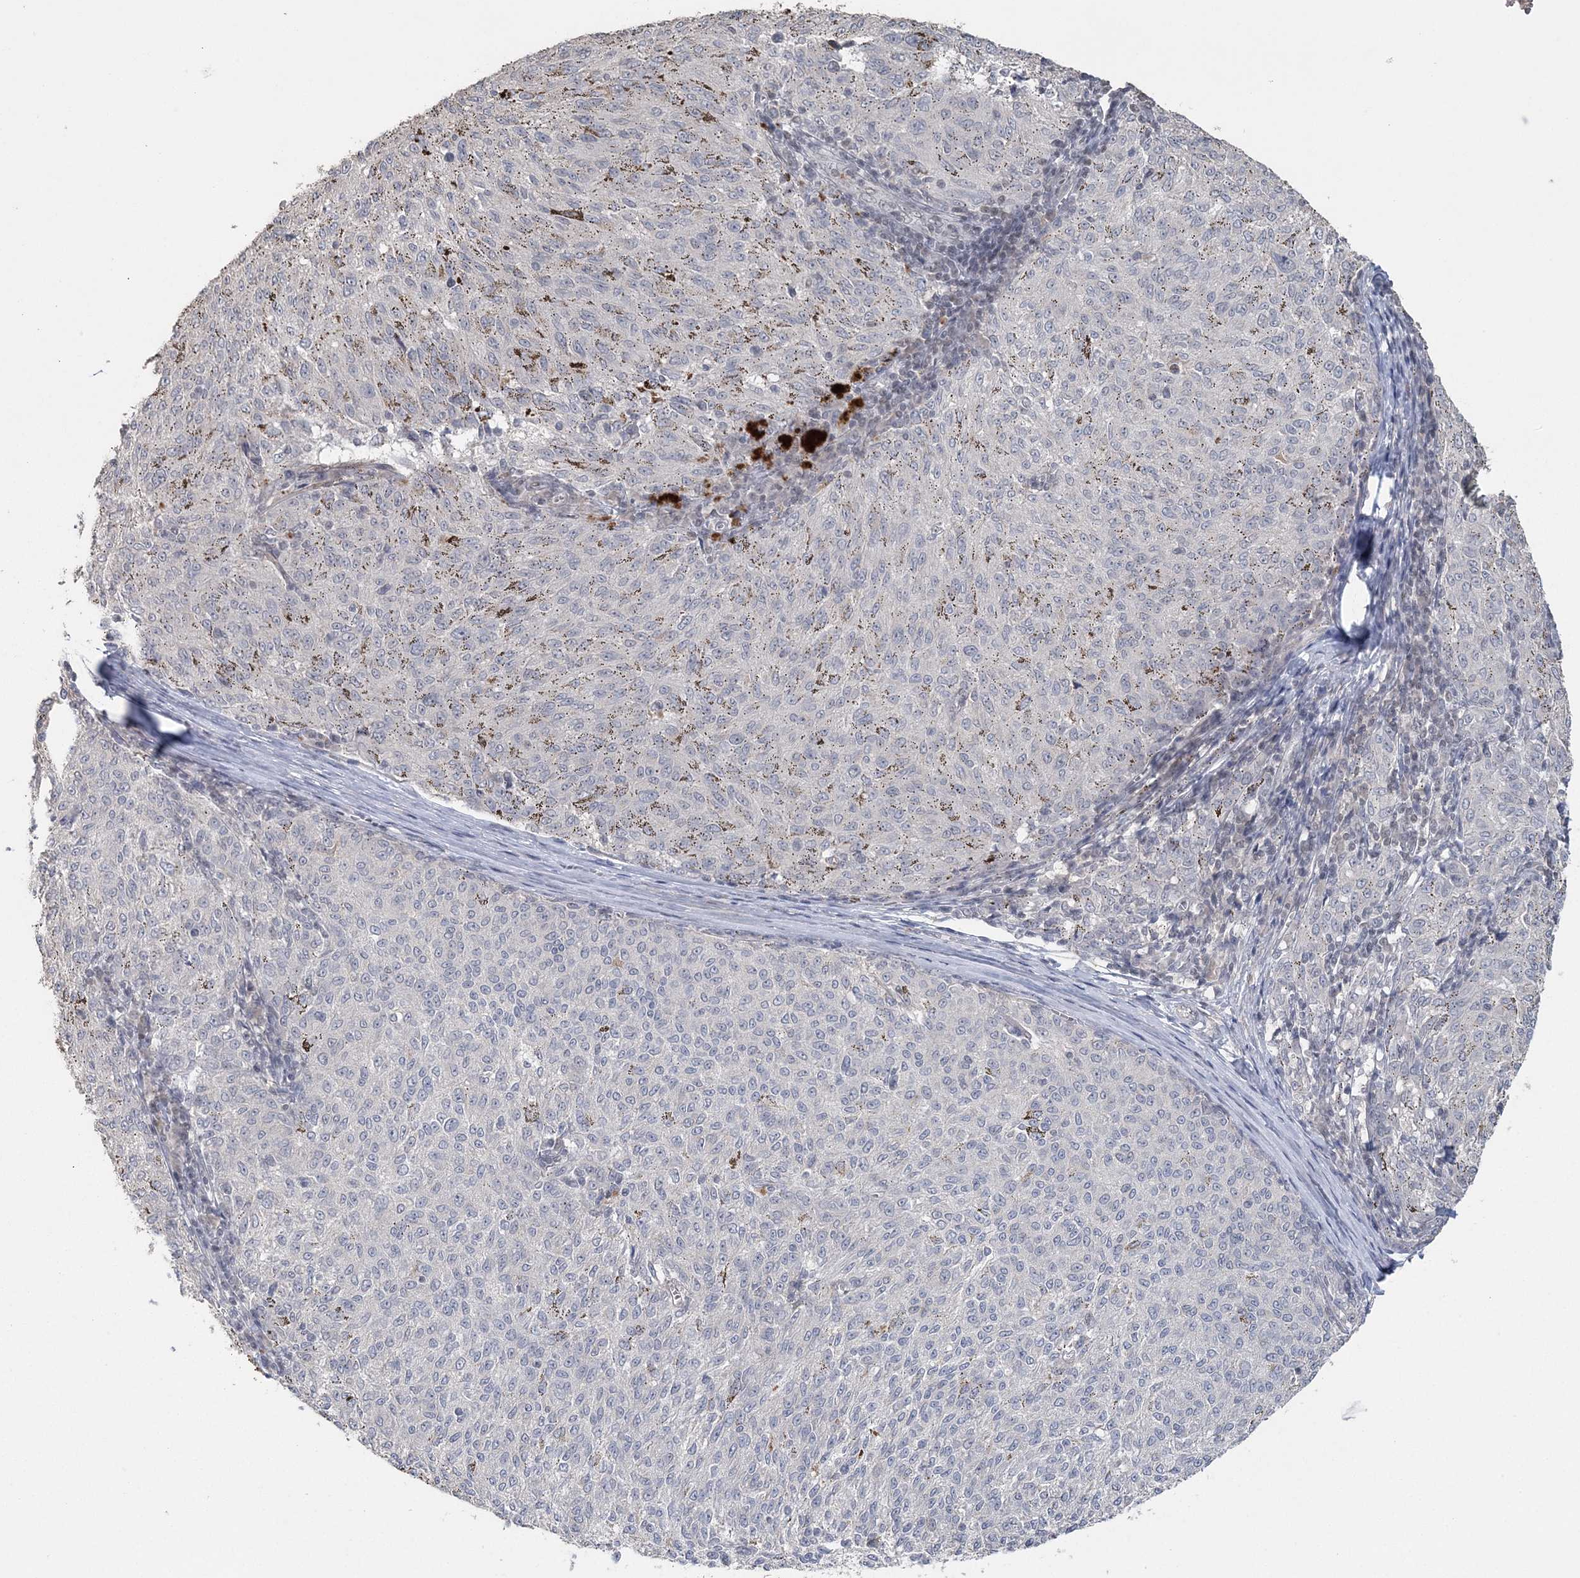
{"staining": {"intensity": "negative", "quantity": "none", "location": "none"}, "tissue": "melanoma", "cell_type": "Tumor cells", "image_type": "cancer", "snomed": [{"axis": "morphology", "description": "Malignant melanoma, NOS"}, {"axis": "topography", "description": "Skin"}], "caption": "A photomicrograph of human melanoma is negative for staining in tumor cells. (DAB (3,3'-diaminobenzidine) IHC, high magnification).", "gene": "UIMC1", "patient": {"sex": "female", "age": 72}}